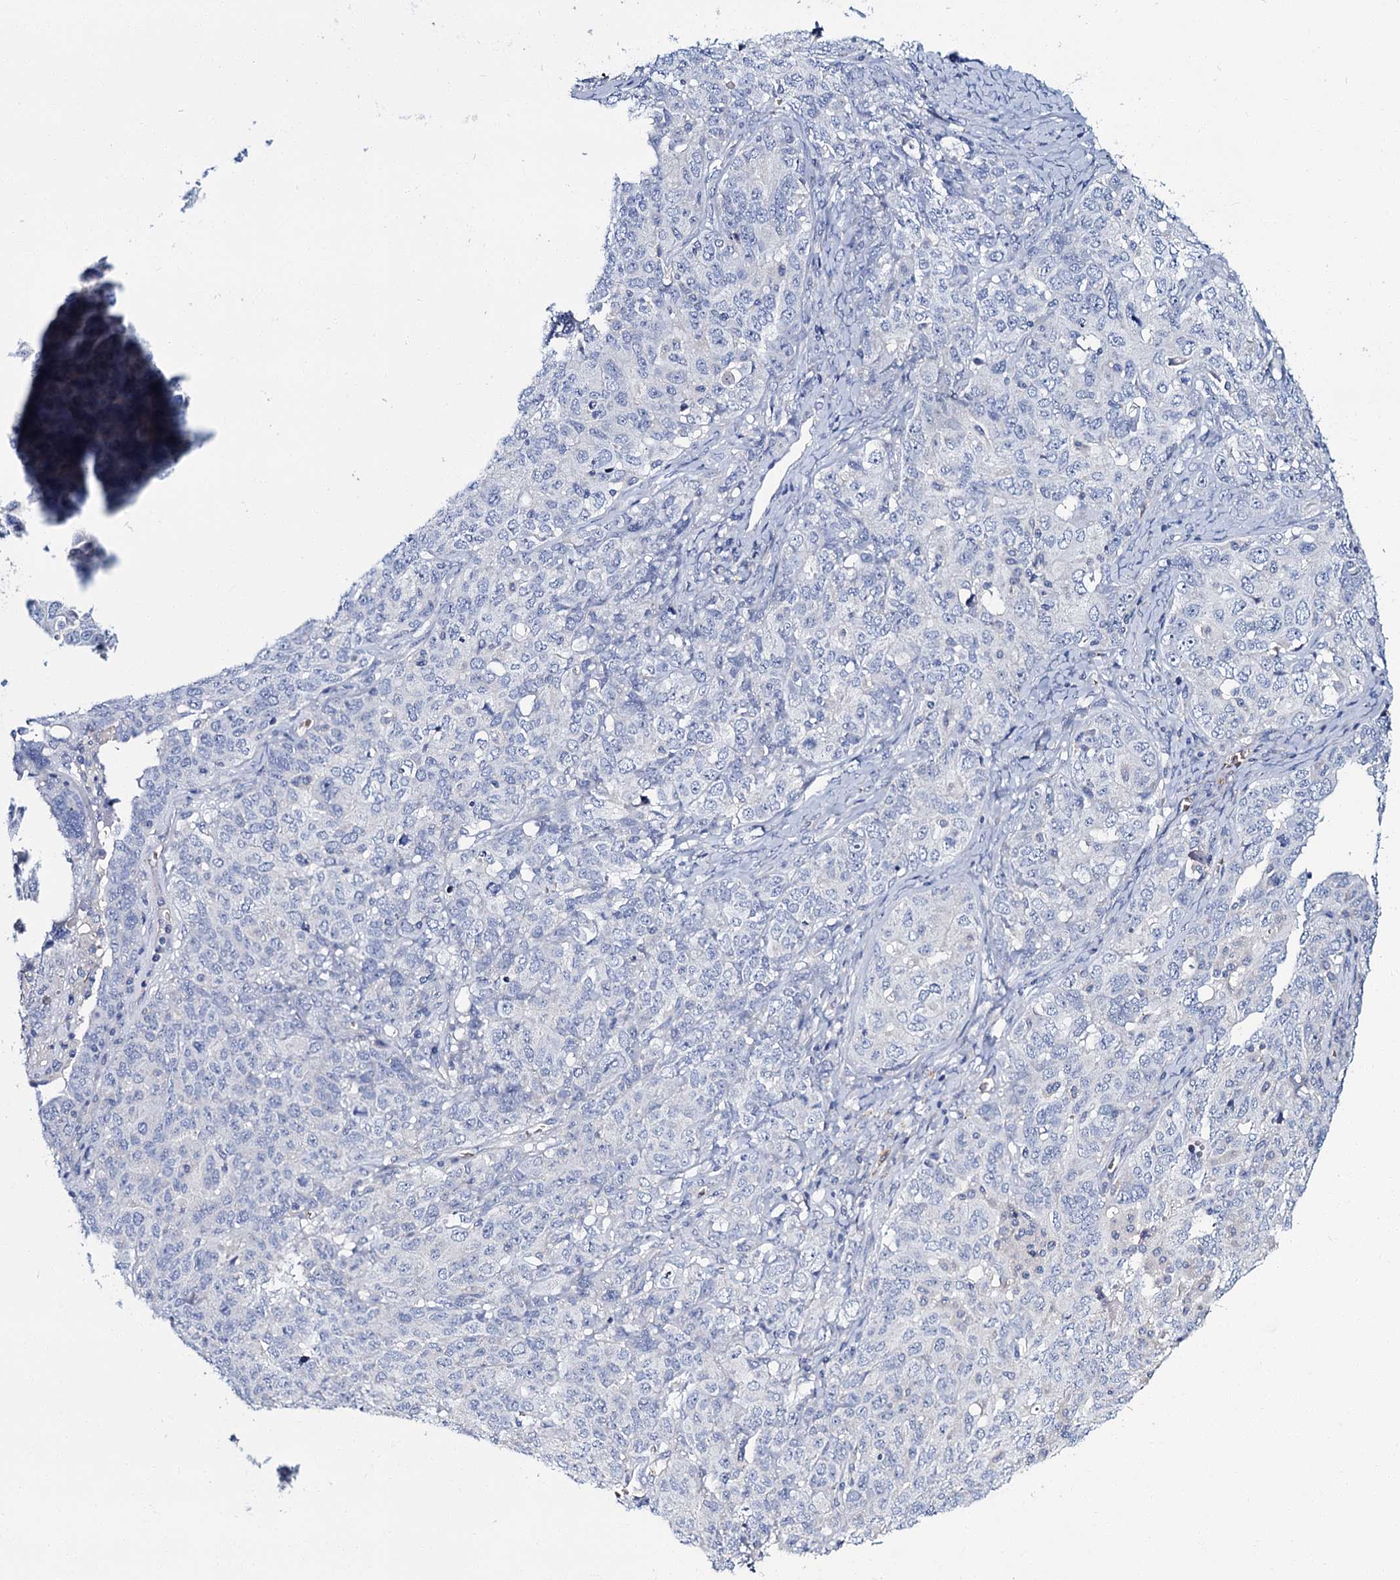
{"staining": {"intensity": "negative", "quantity": "none", "location": "none"}, "tissue": "ovarian cancer", "cell_type": "Tumor cells", "image_type": "cancer", "snomed": [{"axis": "morphology", "description": "Carcinoma, endometroid"}, {"axis": "topography", "description": "Ovary"}], "caption": "Immunohistochemical staining of human ovarian cancer (endometroid carcinoma) reveals no significant staining in tumor cells.", "gene": "ATG2A", "patient": {"sex": "female", "age": 62}}